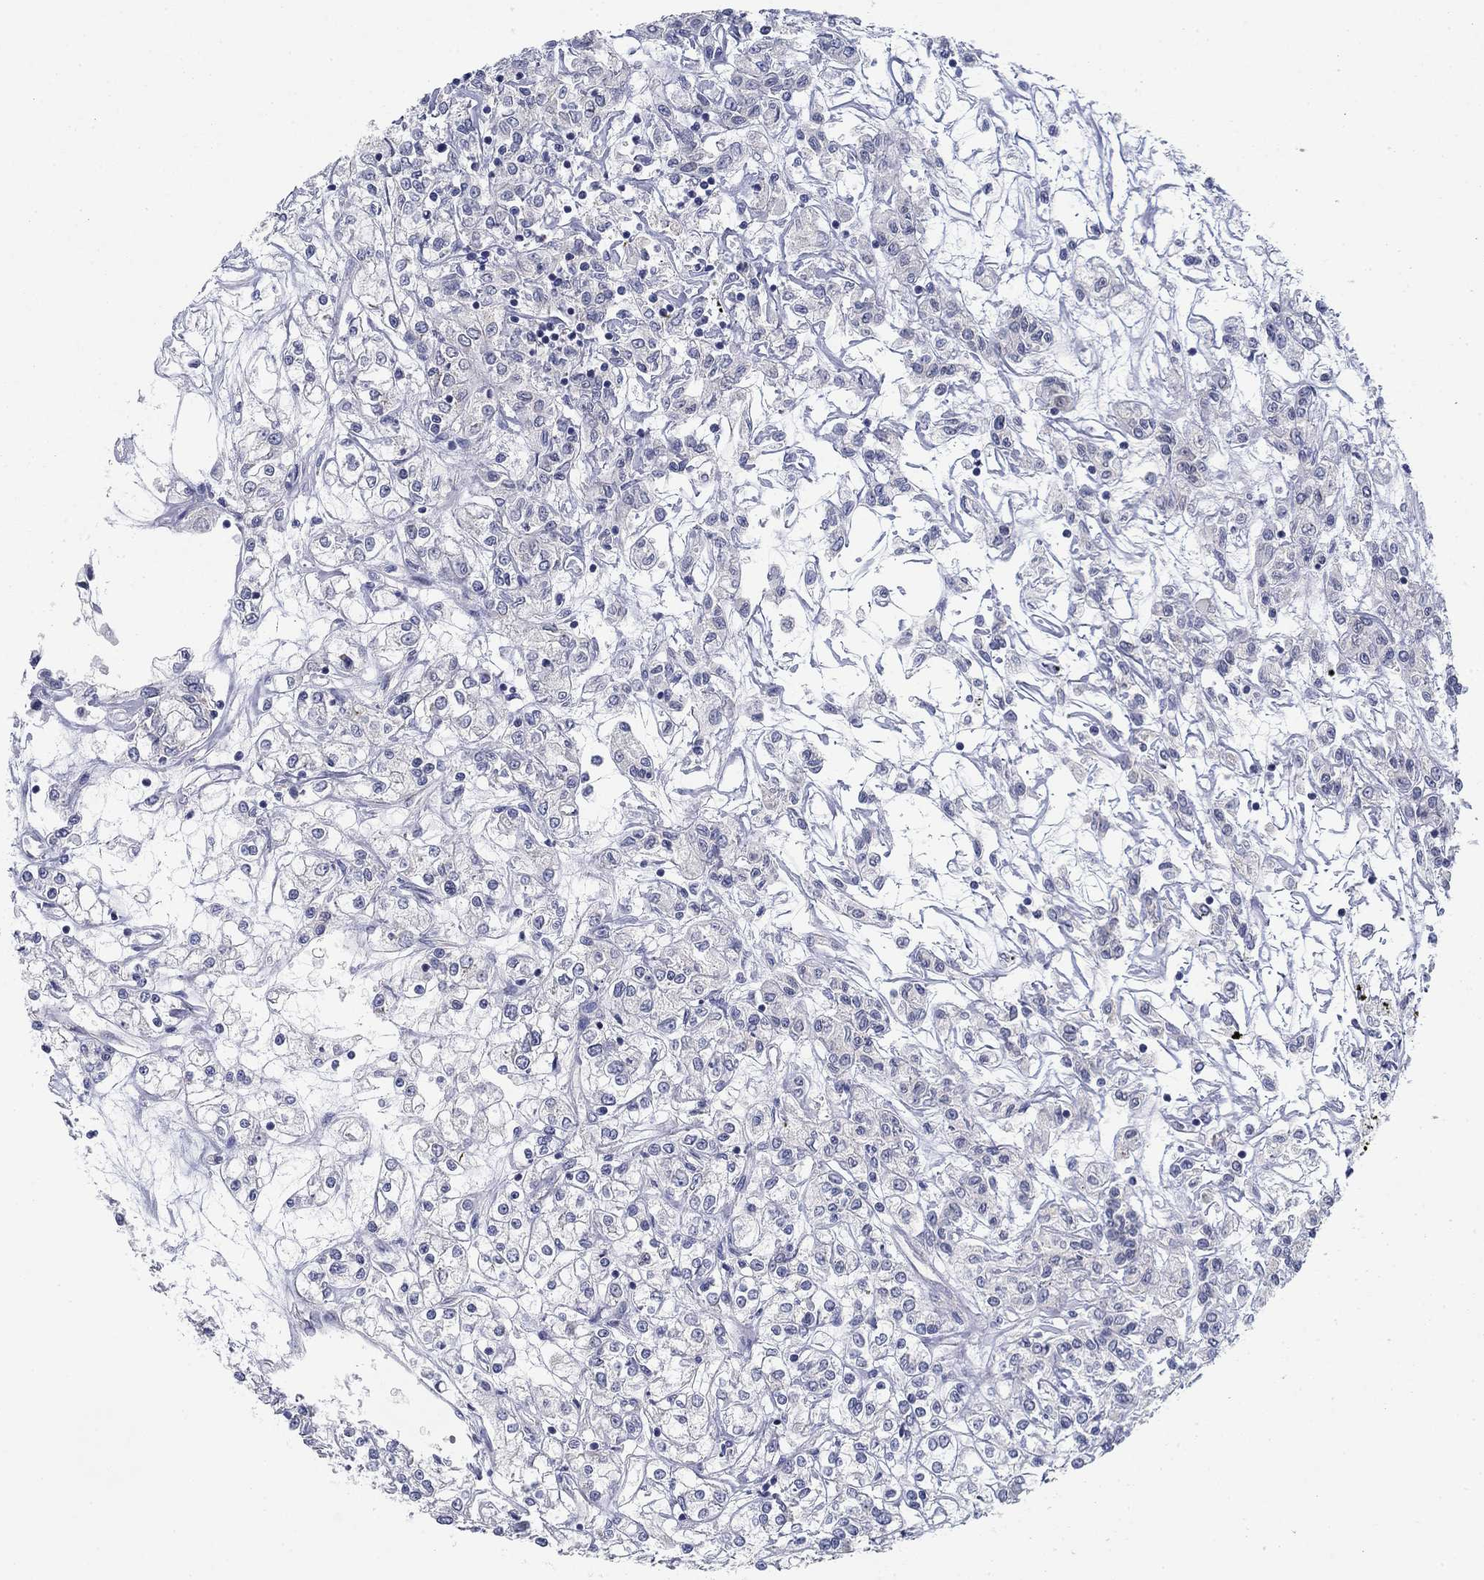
{"staining": {"intensity": "negative", "quantity": "none", "location": "none"}, "tissue": "renal cancer", "cell_type": "Tumor cells", "image_type": "cancer", "snomed": [{"axis": "morphology", "description": "Adenocarcinoma, NOS"}, {"axis": "topography", "description": "Kidney"}], "caption": "There is no significant expression in tumor cells of renal cancer (adenocarcinoma). (DAB (3,3'-diaminobenzidine) immunohistochemistry (IHC) visualized using brightfield microscopy, high magnification).", "gene": "FXR1", "patient": {"sex": "female", "age": 59}}